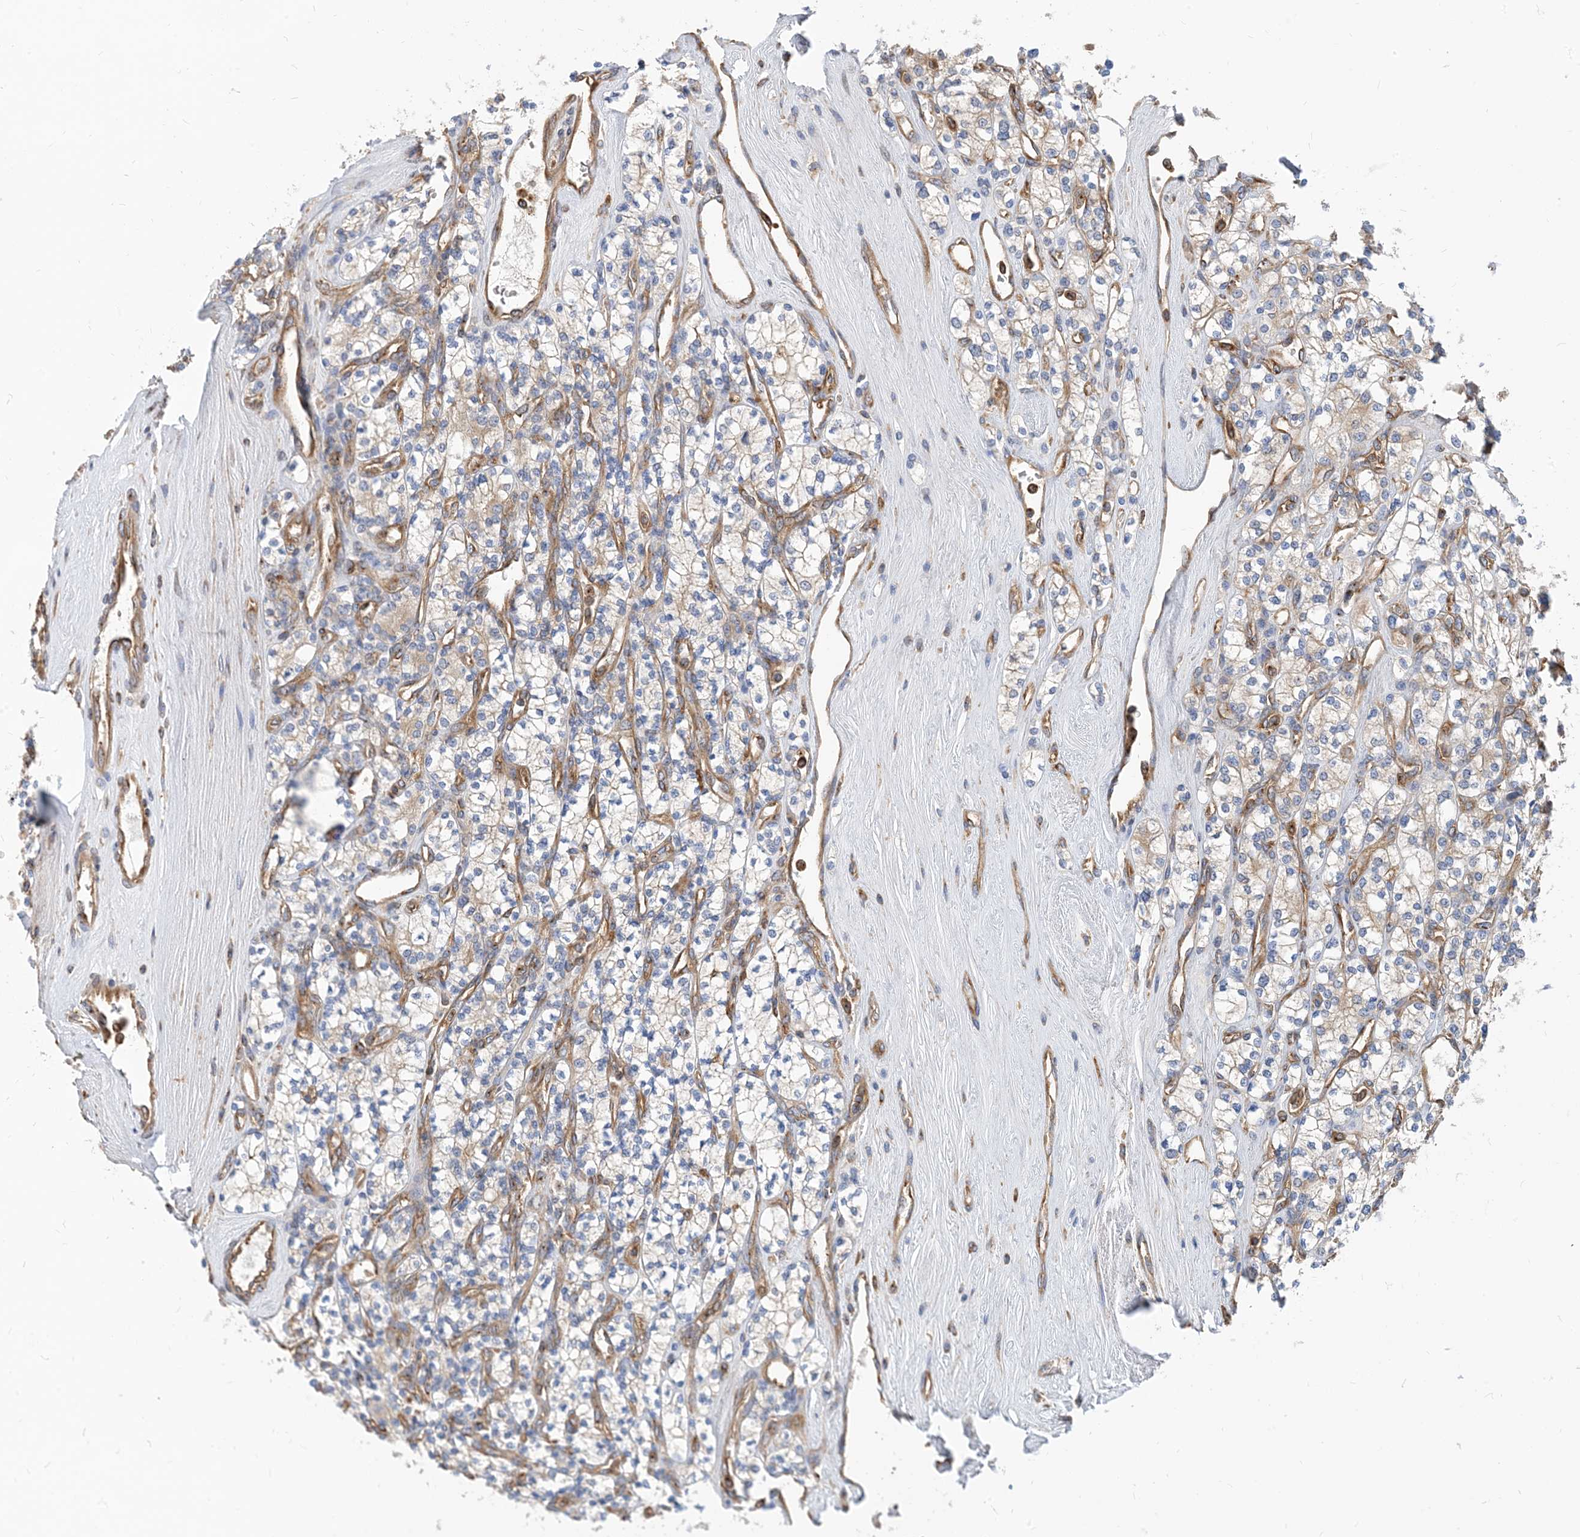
{"staining": {"intensity": "negative", "quantity": "none", "location": "none"}, "tissue": "renal cancer", "cell_type": "Tumor cells", "image_type": "cancer", "snomed": [{"axis": "morphology", "description": "Adenocarcinoma, NOS"}, {"axis": "topography", "description": "Kidney"}], "caption": "Immunohistochemistry photomicrograph of renal cancer stained for a protein (brown), which reveals no positivity in tumor cells.", "gene": "DYNC1LI1", "patient": {"sex": "male", "age": 77}}